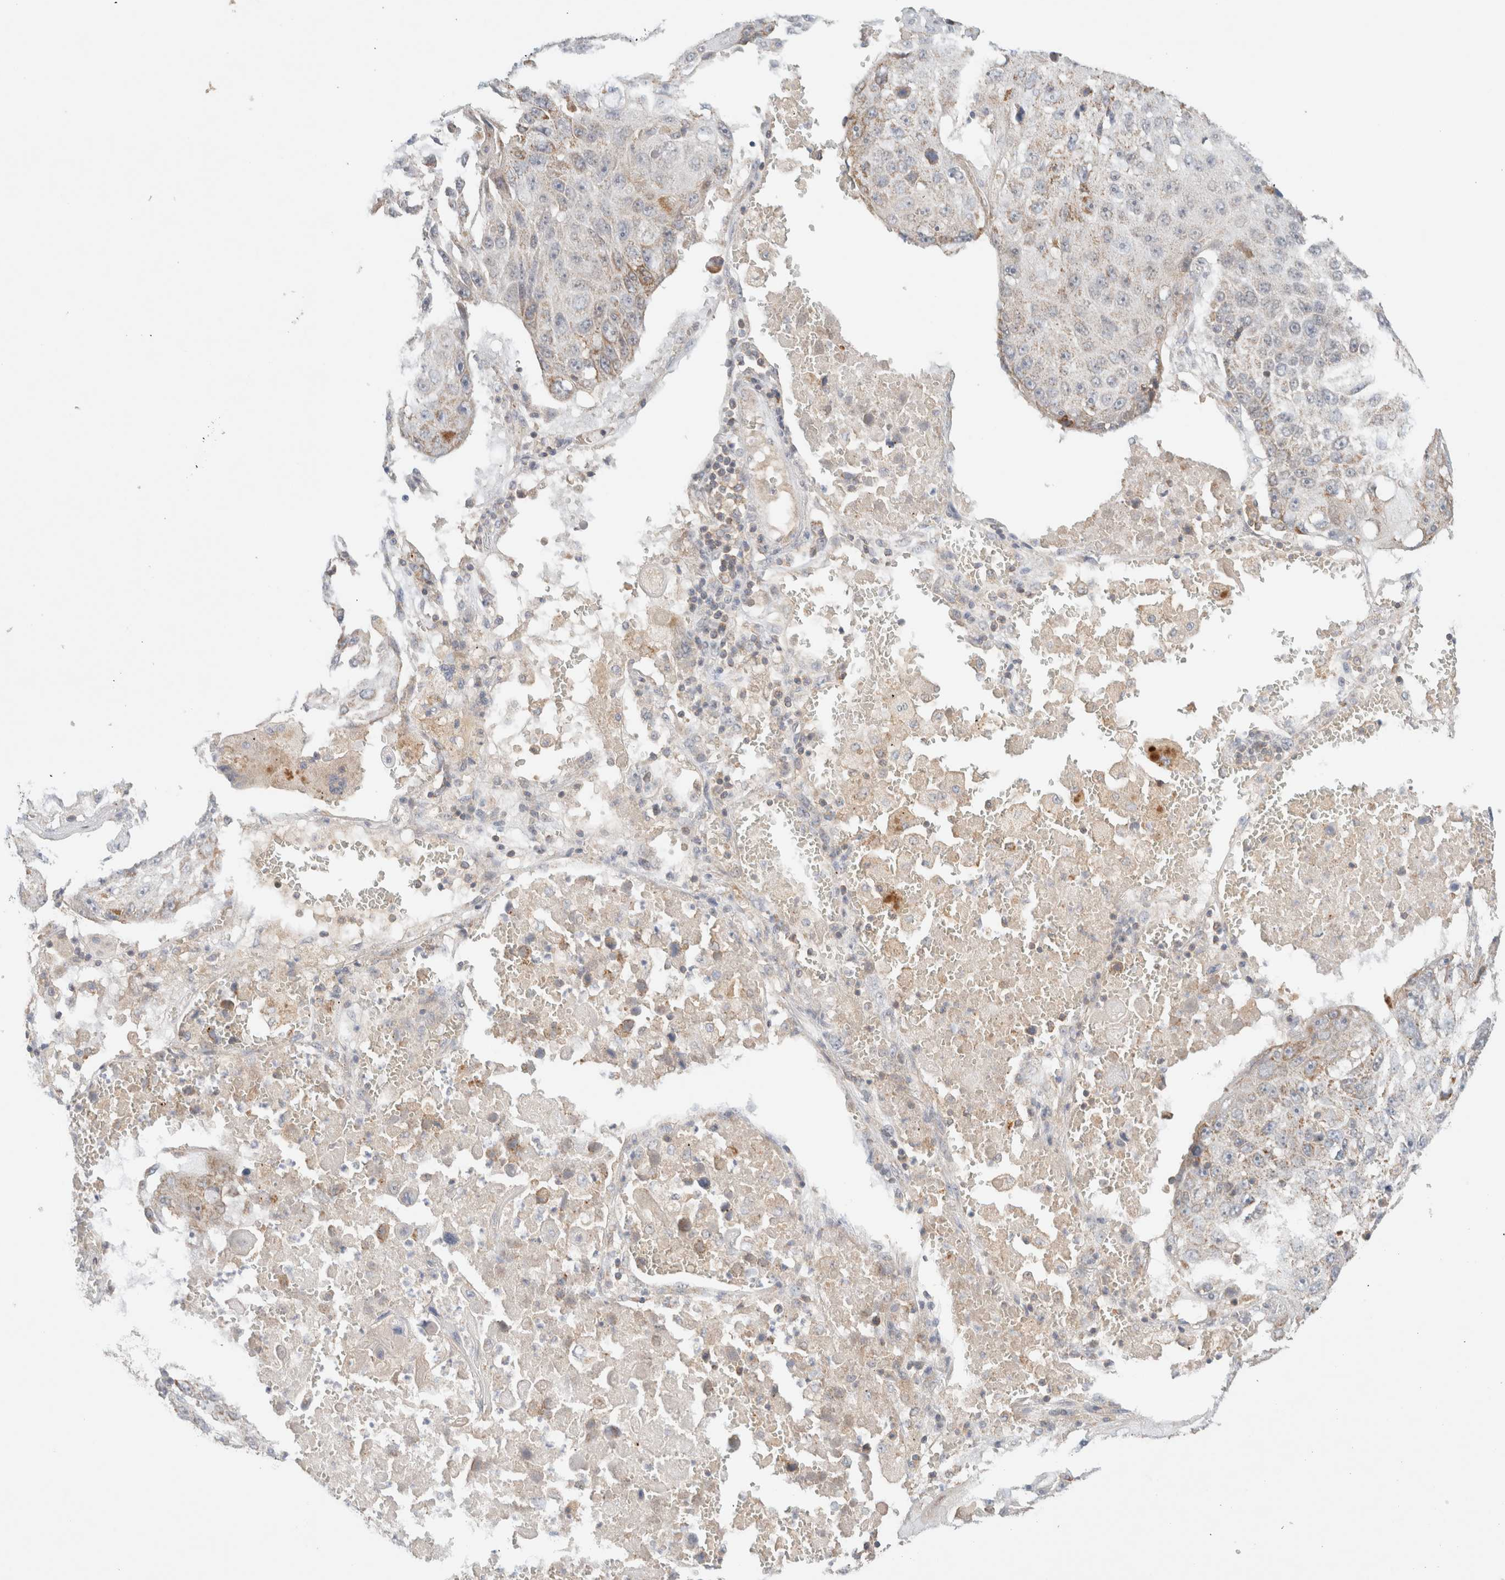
{"staining": {"intensity": "weak", "quantity": "<25%", "location": "cytoplasmic/membranous"}, "tissue": "lung cancer", "cell_type": "Tumor cells", "image_type": "cancer", "snomed": [{"axis": "morphology", "description": "Squamous cell carcinoma, NOS"}, {"axis": "topography", "description": "Lung"}], "caption": "There is no significant positivity in tumor cells of lung cancer (squamous cell carcinoma).", "gene": "MRM3", "patient": {"sex": "male", "age": 61}}